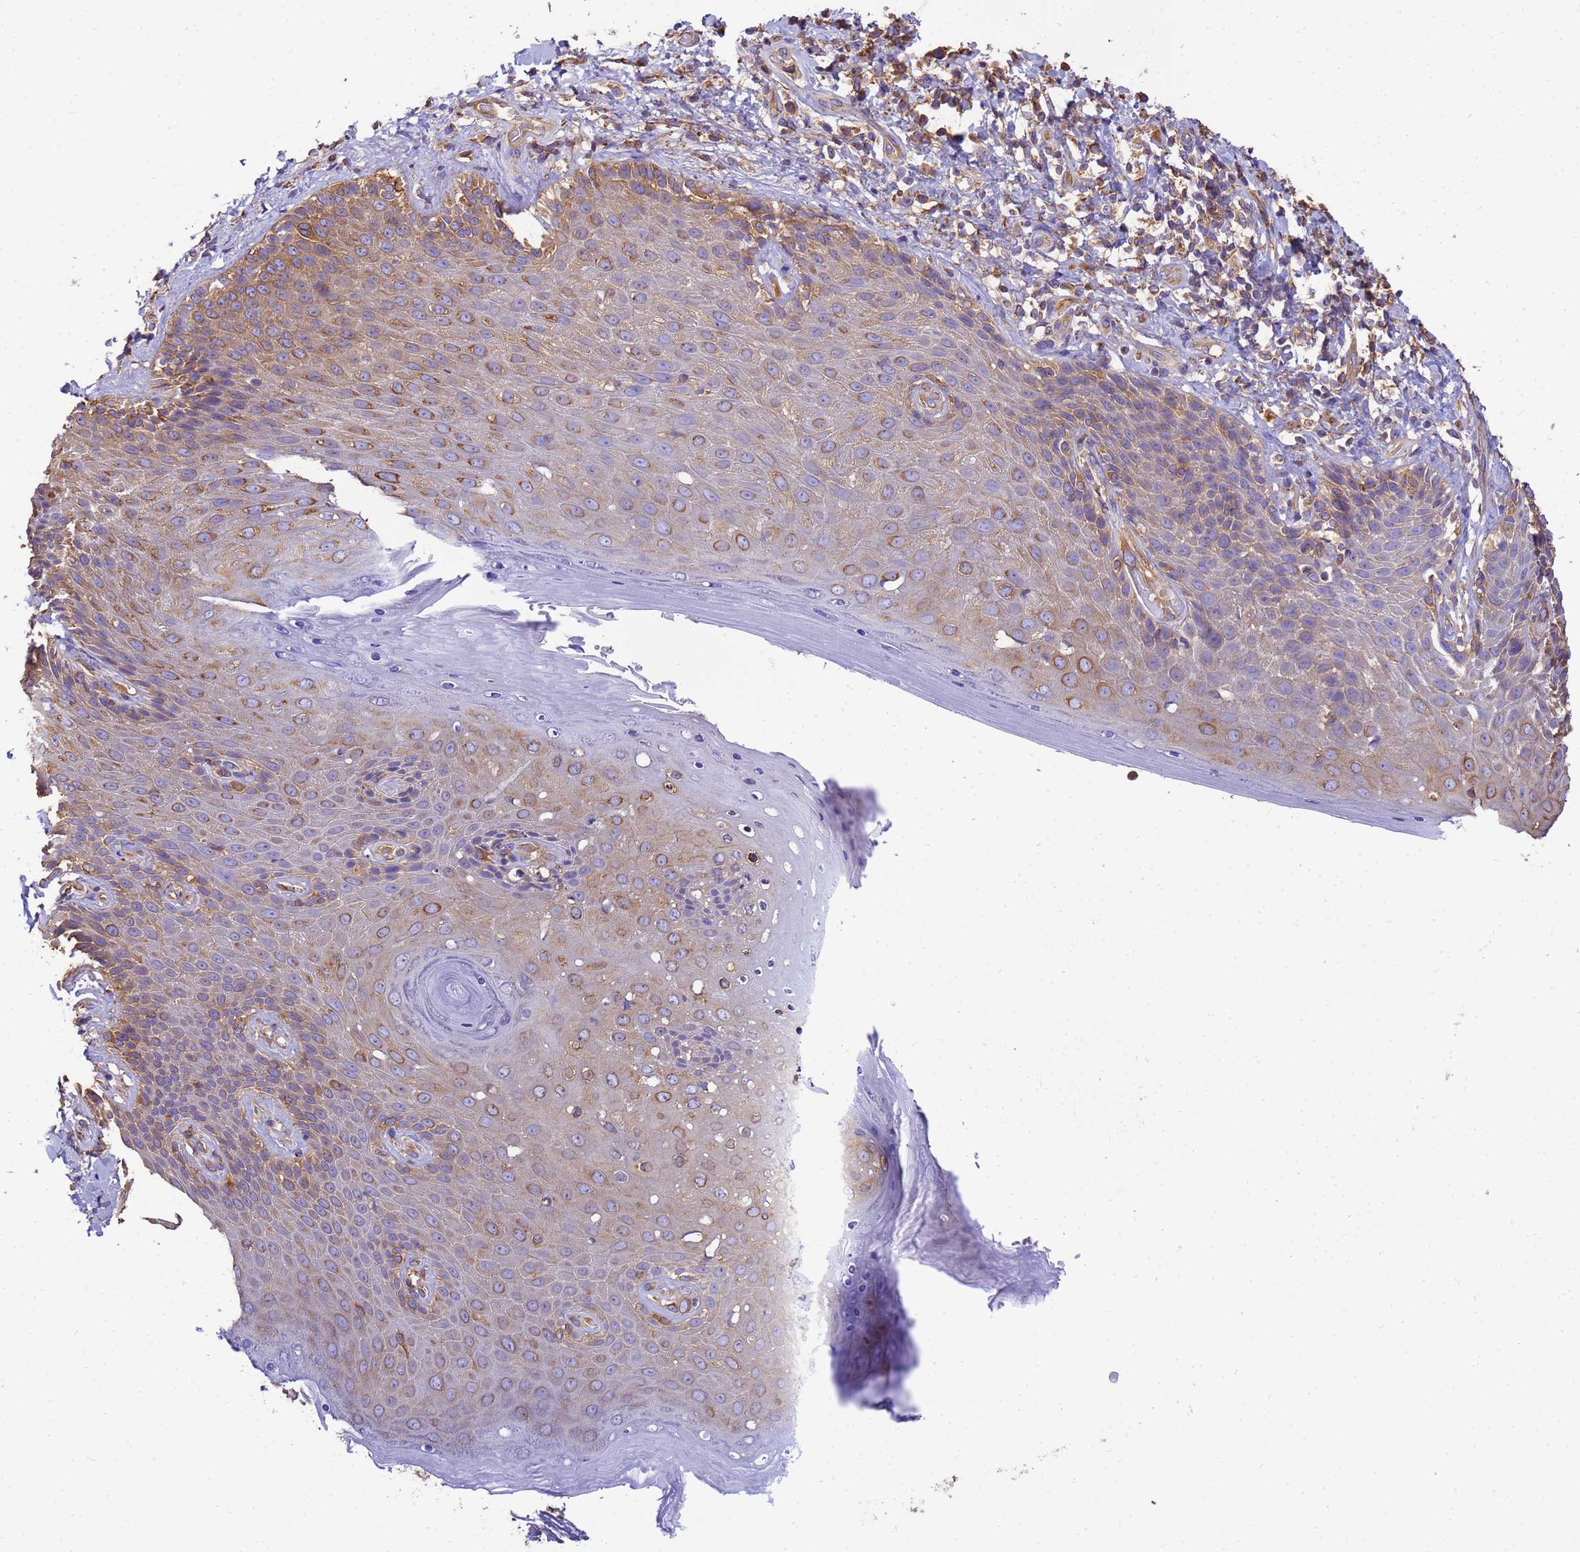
{"staining": {"intensity": "moderate", "quantity": "25%-75%", "location": "cytoplasmic/membranous"}, "tissue": "skin", "cell_type": "Epidermal cells", "image_type": "normal", "snomed": [{"axis": "morphology", "description": "Normal tissue, NOS"}, {"axis": "topography", "description": "Anal"}], "caption": "Benign skin displays moderate cytoplasmic/membranous staining in approximately 25%-75% of epidermal cells.", "gene": "ENSG00000198211", "patient": {"sex": "female", "age": 89}}